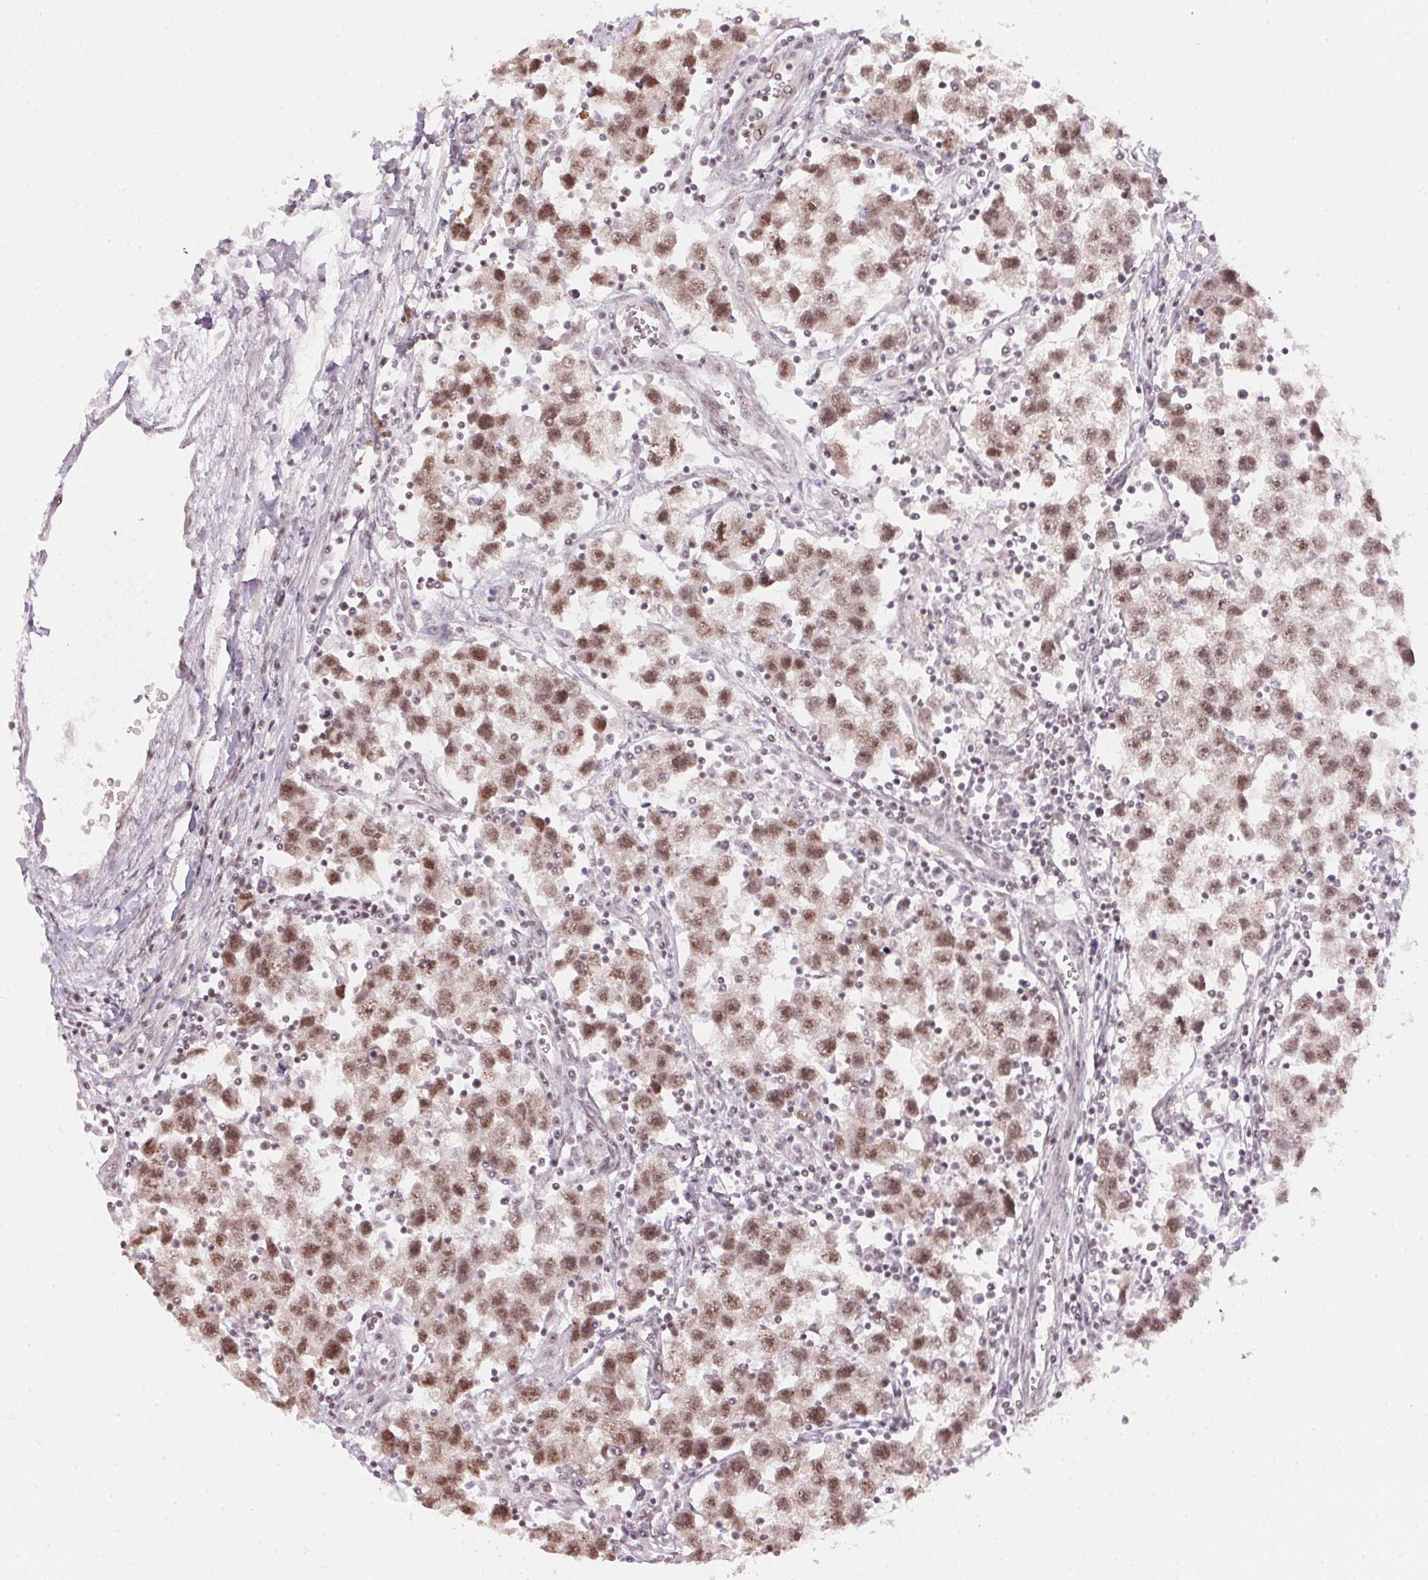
{"staining": {"intensity": "moderate", "quantity": ">75%", "location": "nuclear"}, "tissue": "testis cancer", "cell_type": "Tumor cells", "image_type": "cancer", "snomed": [{"axis": "morphology", "description": "Seminoma, NOS"}, {"axis": "topography", "description": "Testis"}], "caption": "The micrograph reveals staining of seminoma (testis), revealing moderate nuclear protein expression (brown color) within tumor cells.", "gene": "KAT6A", "patient": {"sex": "male", "age": 30}}